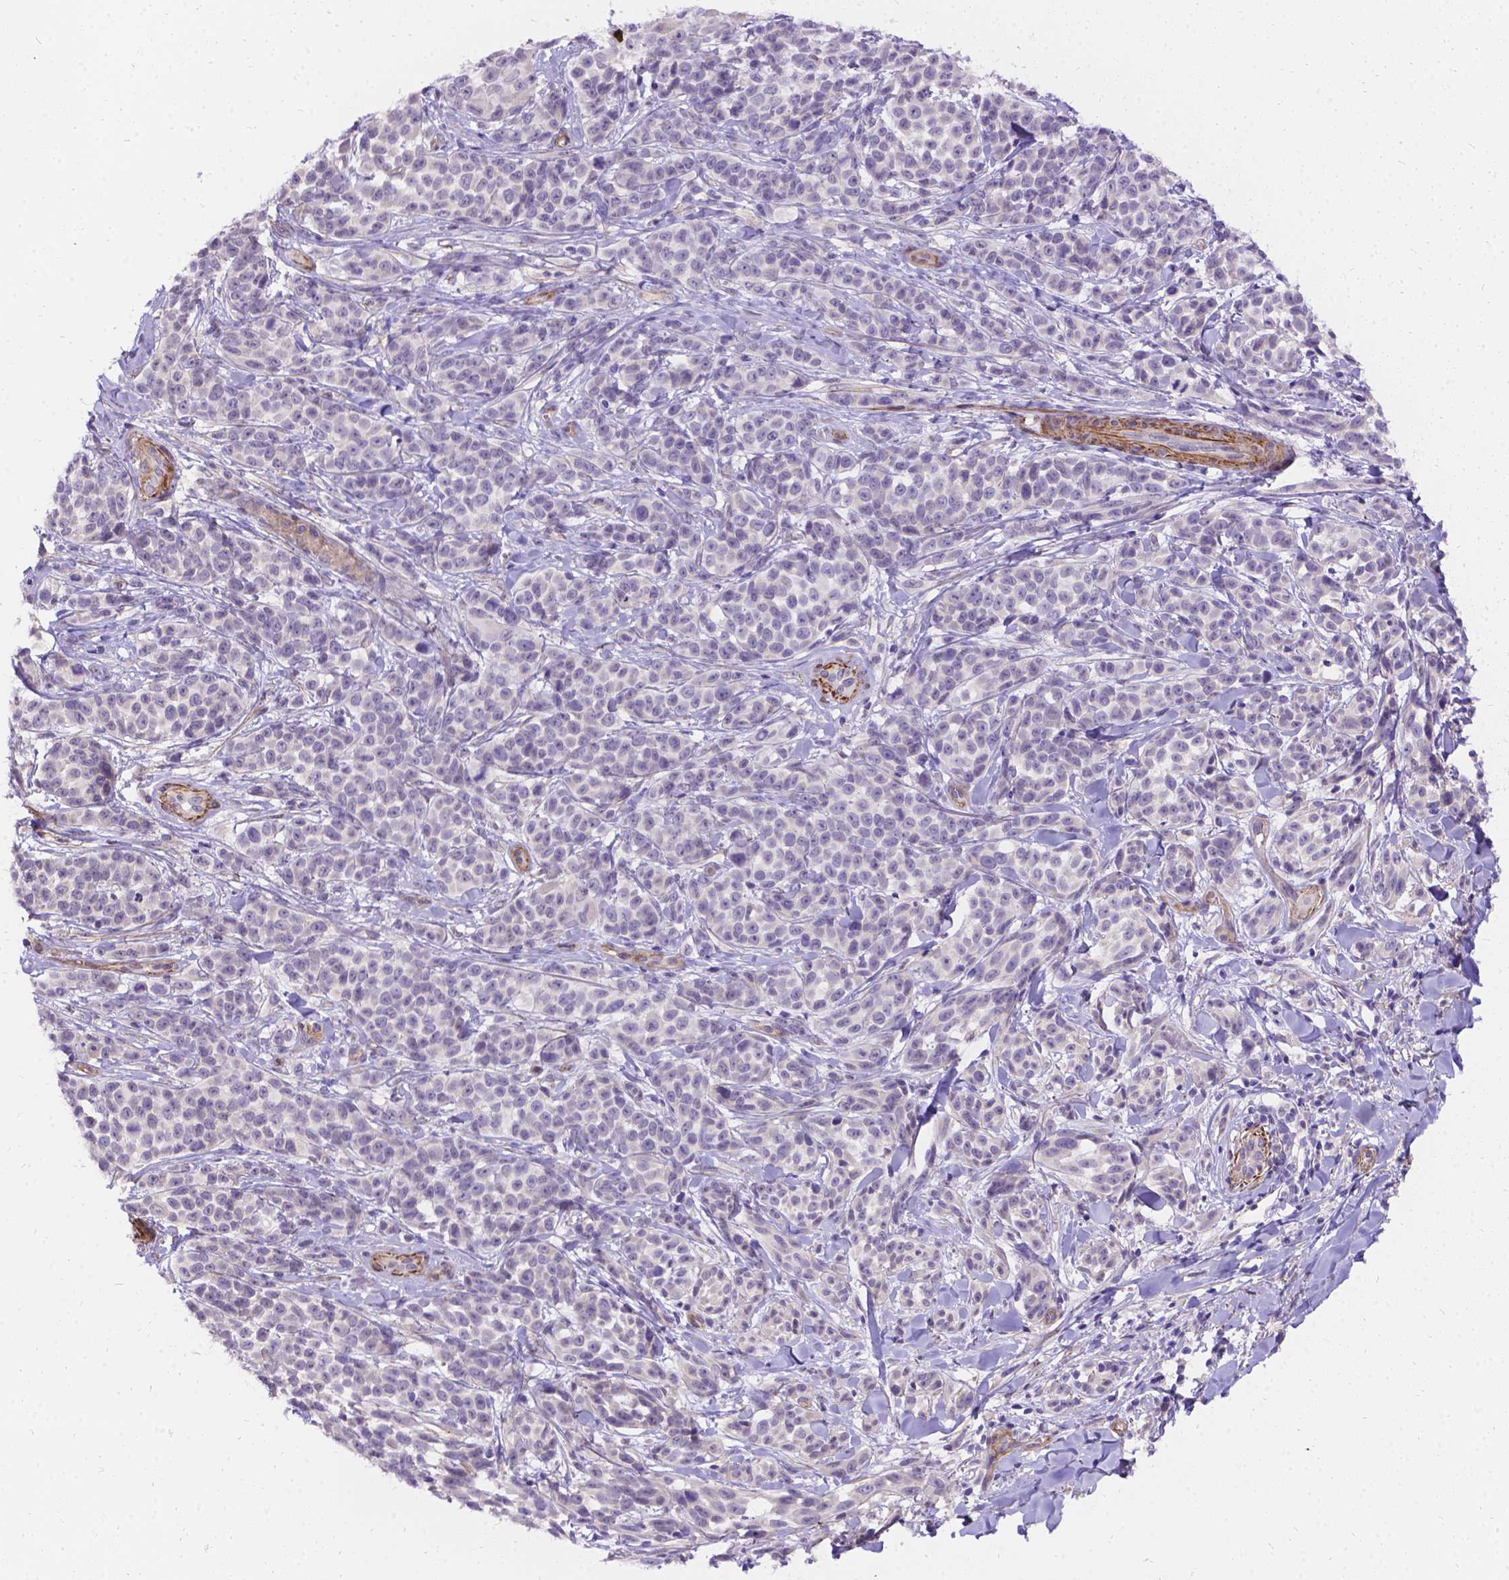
{"staining": {"intensity": "negative", "quantity": "none", "location": "none"}, "tissue": "melanoma", "cell_type": "Tumor cells", "image_type": "cancer", "snomed": [{"axis": "morphology", "description": "Malignant melanoma, NOS"}, {"axis": "topography", "description": "Skin"}], "caption": "The immunohistochemistry (IHC) micrograph has no significant expression in tumor cells of malignant melanoma tissue. (Brightfield microscopy of DAB IHC at high magnification).", "gene": "PALS1", "patient": {"sex": "female", "age": 88}}